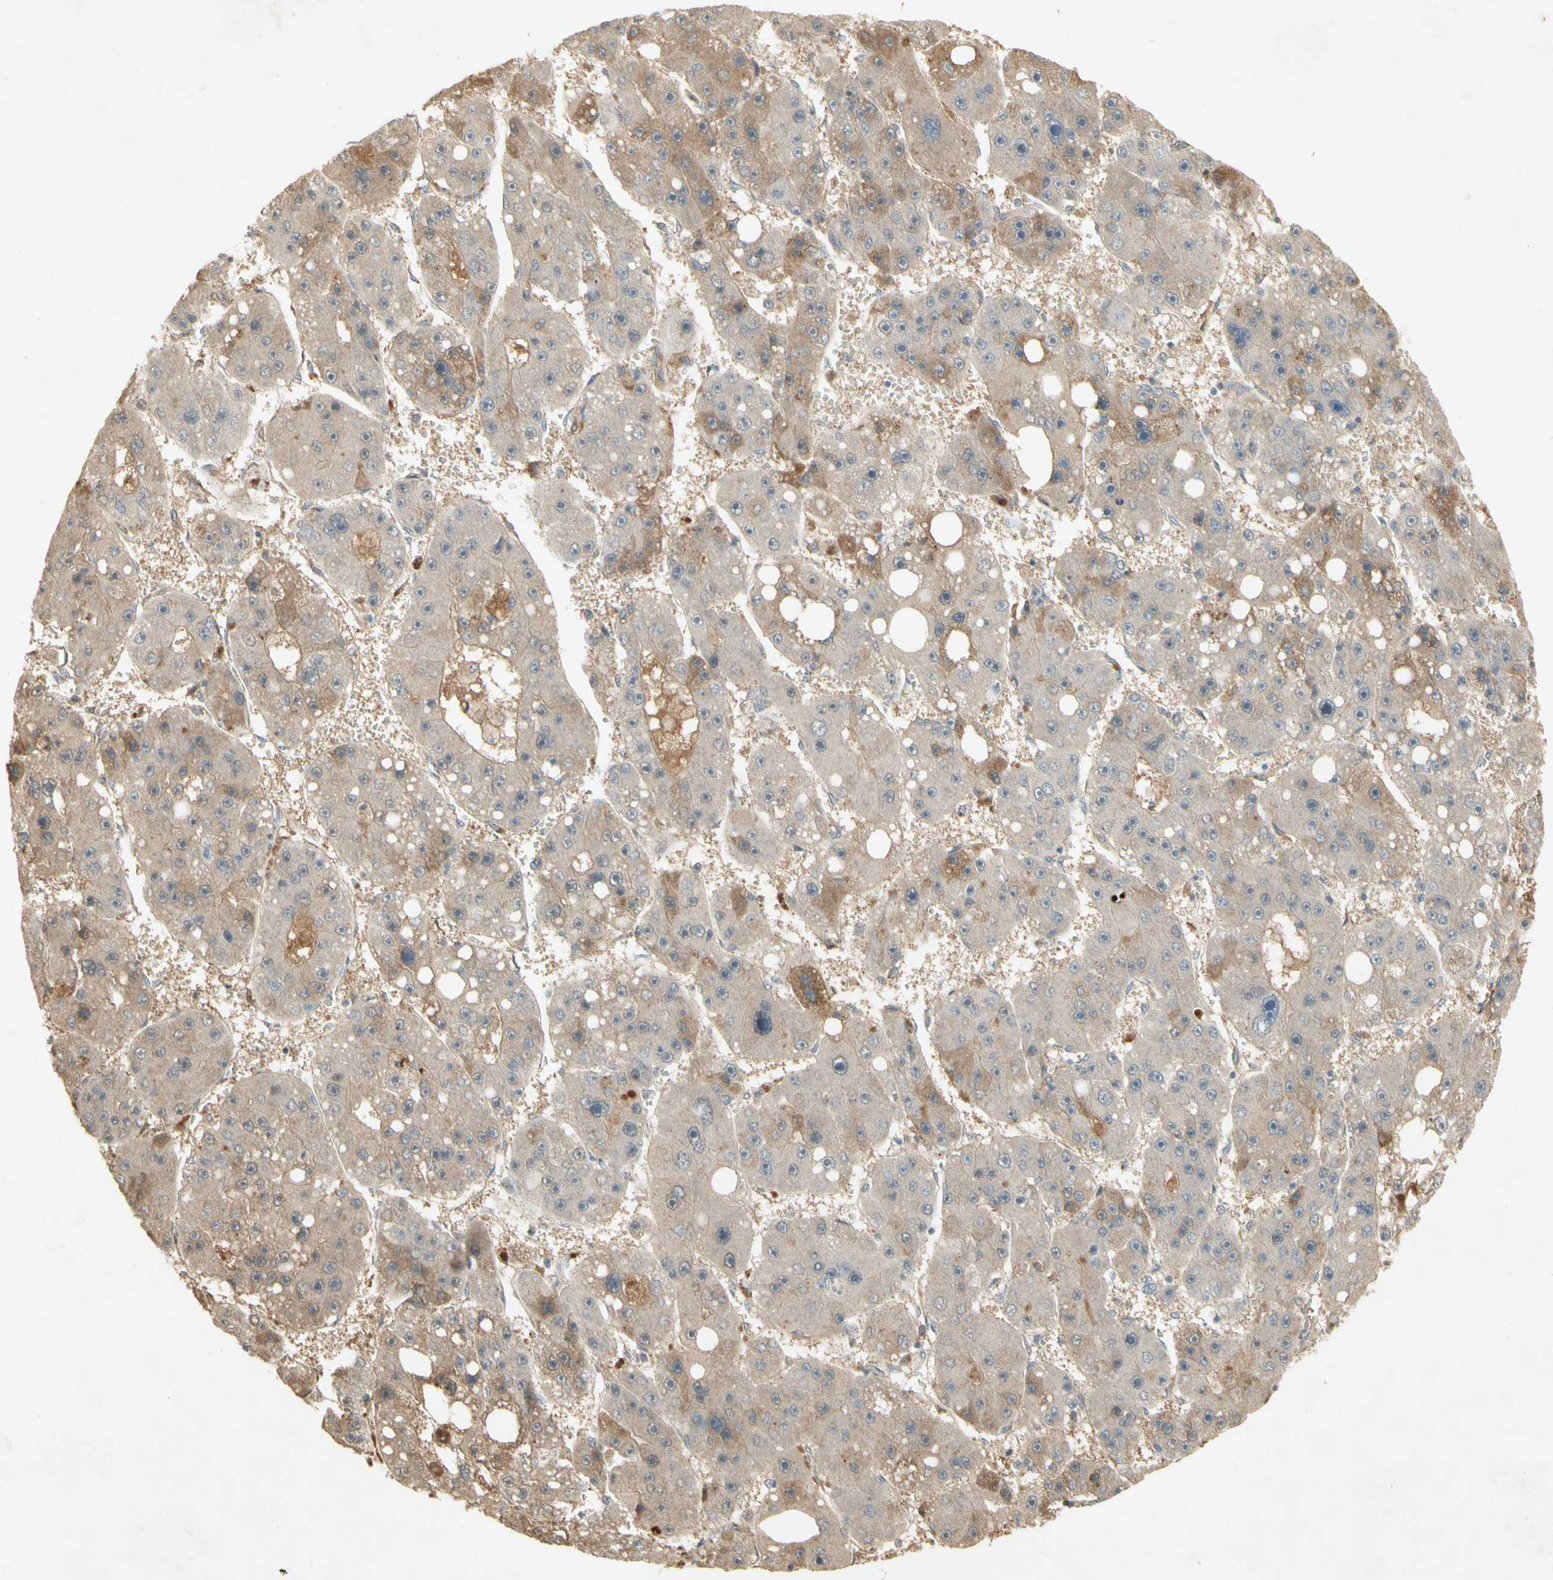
{"staining": {"intensity": "weak", "quantity": "25%-75%", "location": "cytoplasmic/membranous"}, "tissue": "liver cancer", "cell_type": "Tumor cells", "image_type": "cancer", "snomed": [{"axis": "morphology", "description": "Carcinoma, Hepatocellular, NOS"}, {"axis": "topography", "description": "Liver"}], "caption": "IHC photomicrograph of neoplastic tissue: human liver cancer (hepatocellular carcinoma) stained using immunohistochemistry (IHC) displays low levels of weak protein expression localized specifically in the cytoplasmic/membranous of tumor cells, appearing as a cytoplasmic/membranous brown color.", "gene": "NRG4", "patient": {"sex": "female", "age": 61}}